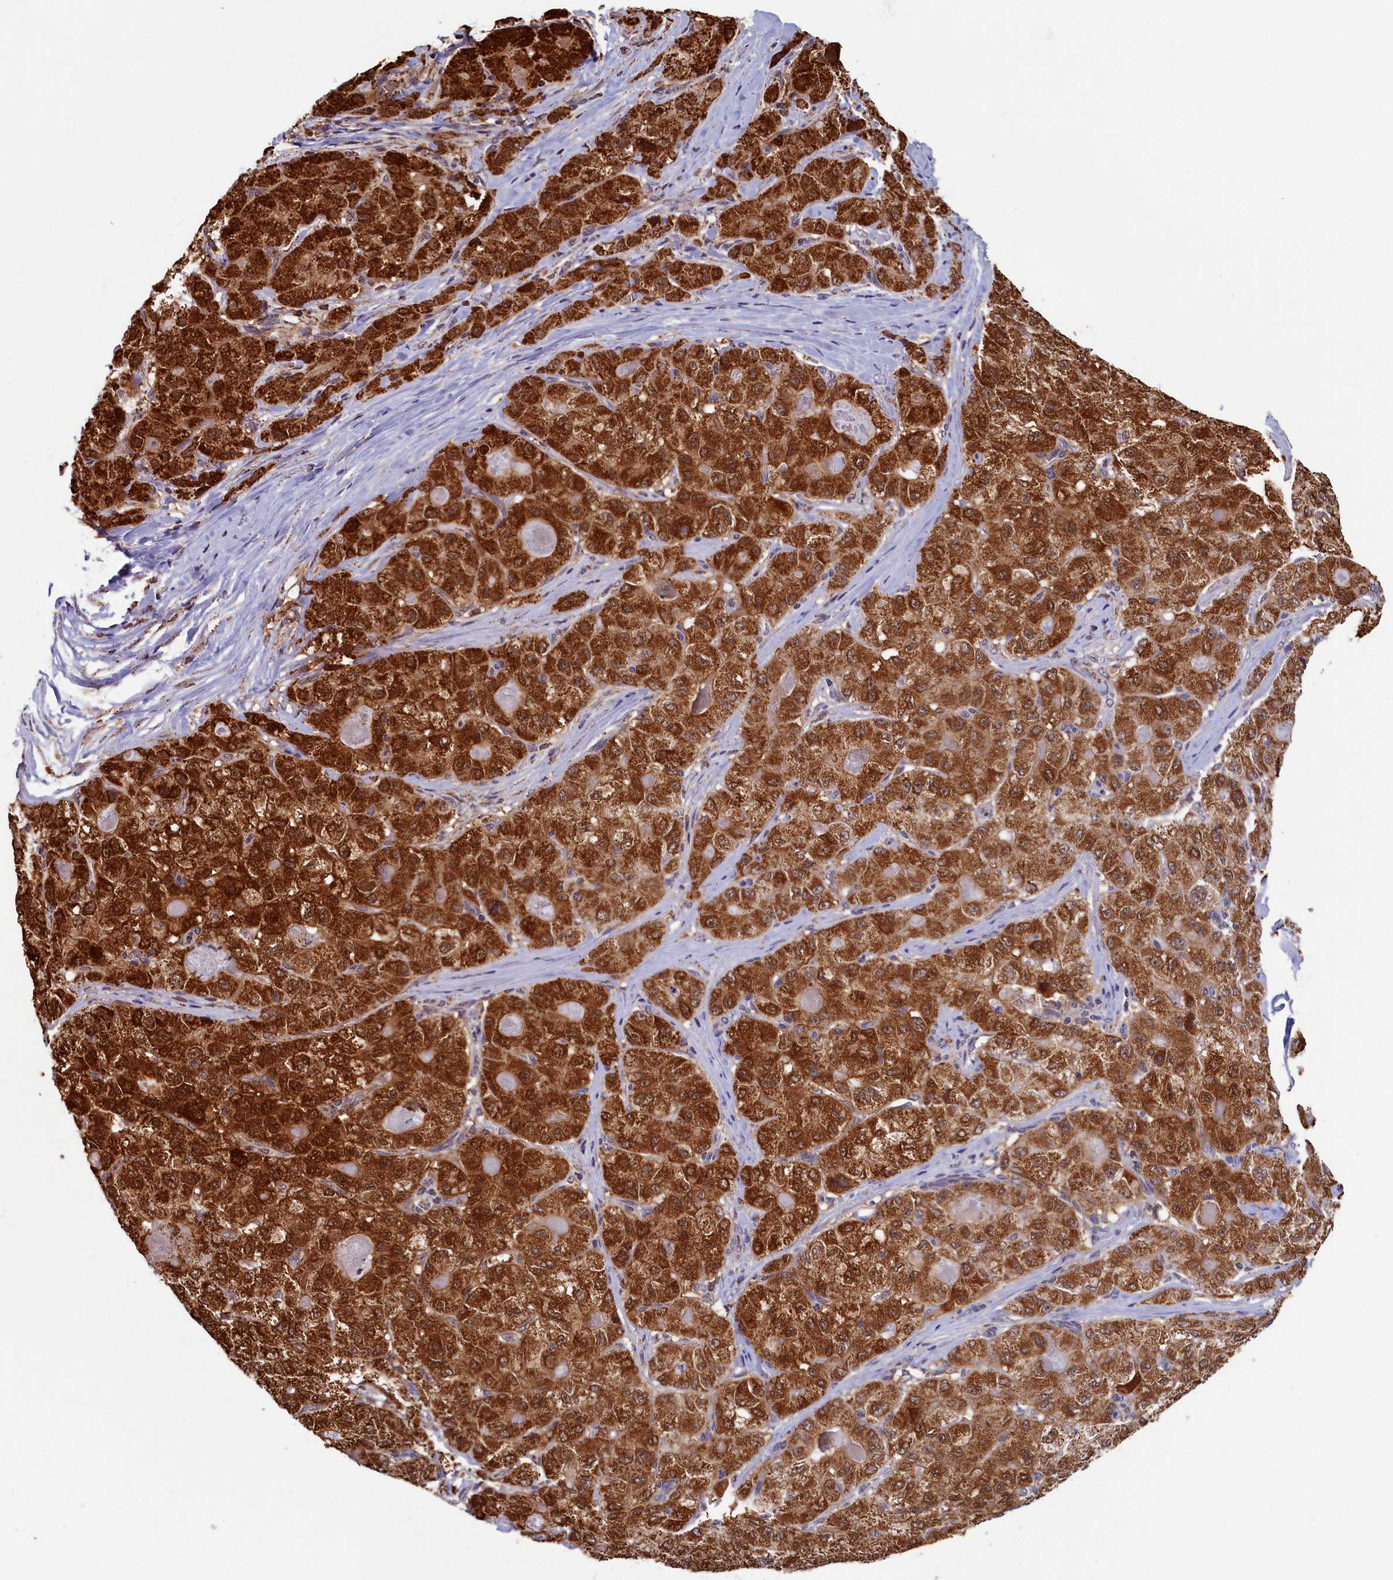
{"staining": {"intensity": "strong", "quantity": ">75%", "location": "cytoplasmic/membranous"}, "tissue": "liver cancer", "cell_type": "Tumor cells", "image_type": "cancer", "snomed": [{"axis": "morphology", "description": "Carcinoma, Hepatocellular, NOS"}, {"axis": "topography", "description": "Liver"}], "caption": "DAB immunohistochemical staining of human liver cancer exhibits strong cytoplasmic/membranous protein expression in approximately >75% of tumor cells. Using DAB (3,3'-diaminobenzidine) (brown) and hematoxylin (blue) stains, captured at high magnification using brightfield microscopy.", "gene": "SPR", "patient": {"sex": "male", "age": 80}}